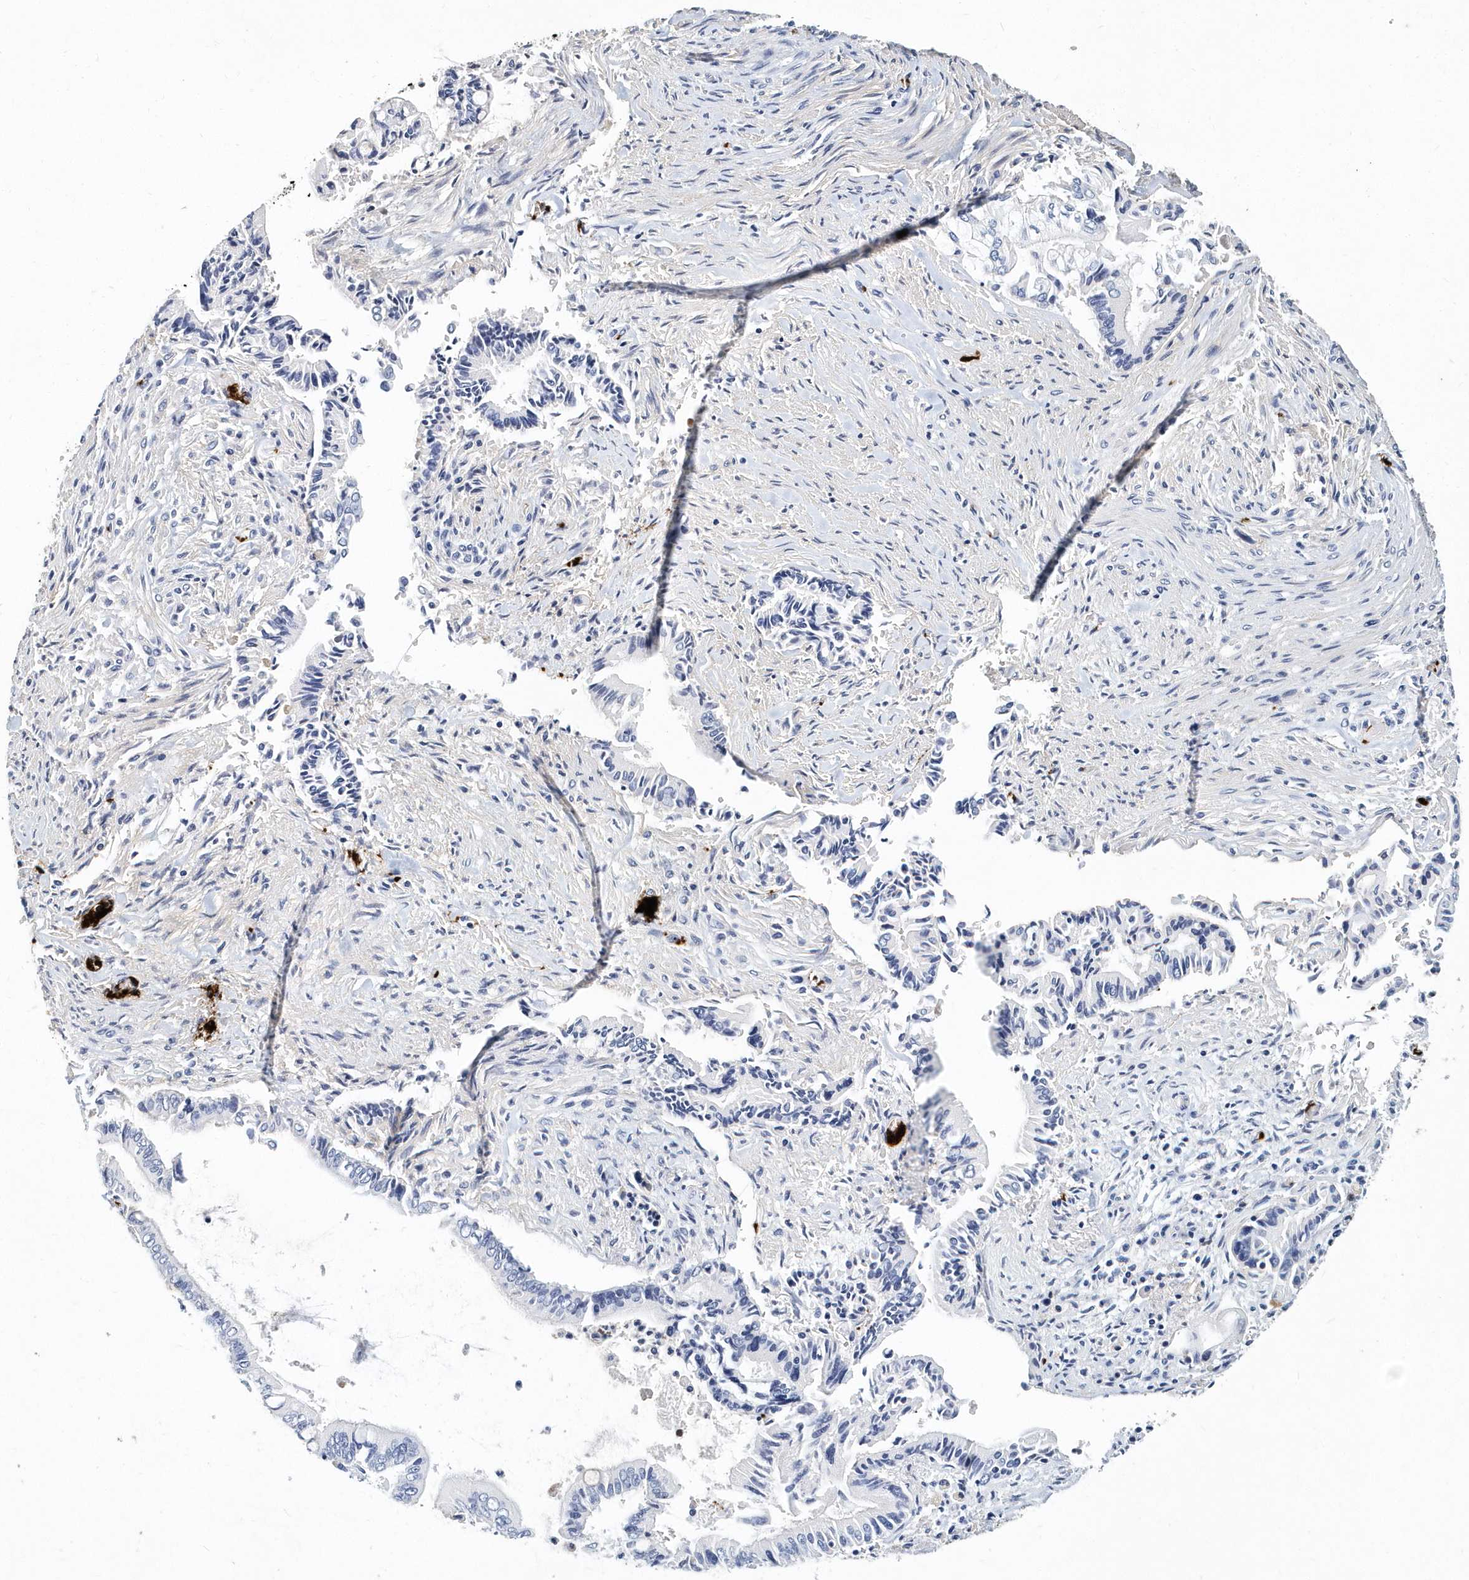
{"staining": {"intensity": "negative", "quantity": "none", "location": "none"}, "tissue": "pancreatic cancer", "cell_type": "Tumor cells", "image_type": "cancer", "snomed": [{"axis": "morphology", "description": "Adenocarcinoma, NOS"}, {"axis": "topography", "description": "Pancreas"}], "caption": "The immunohistochemistry (IHC) image has no significant expression in tumor cells of pancreatic cancer (adenocarcinoma) tissue. (IHC, brightfield microscopy, high magnification).", "gene": "ITGA2B", "patient": {"sex": "male", "age": 68}}